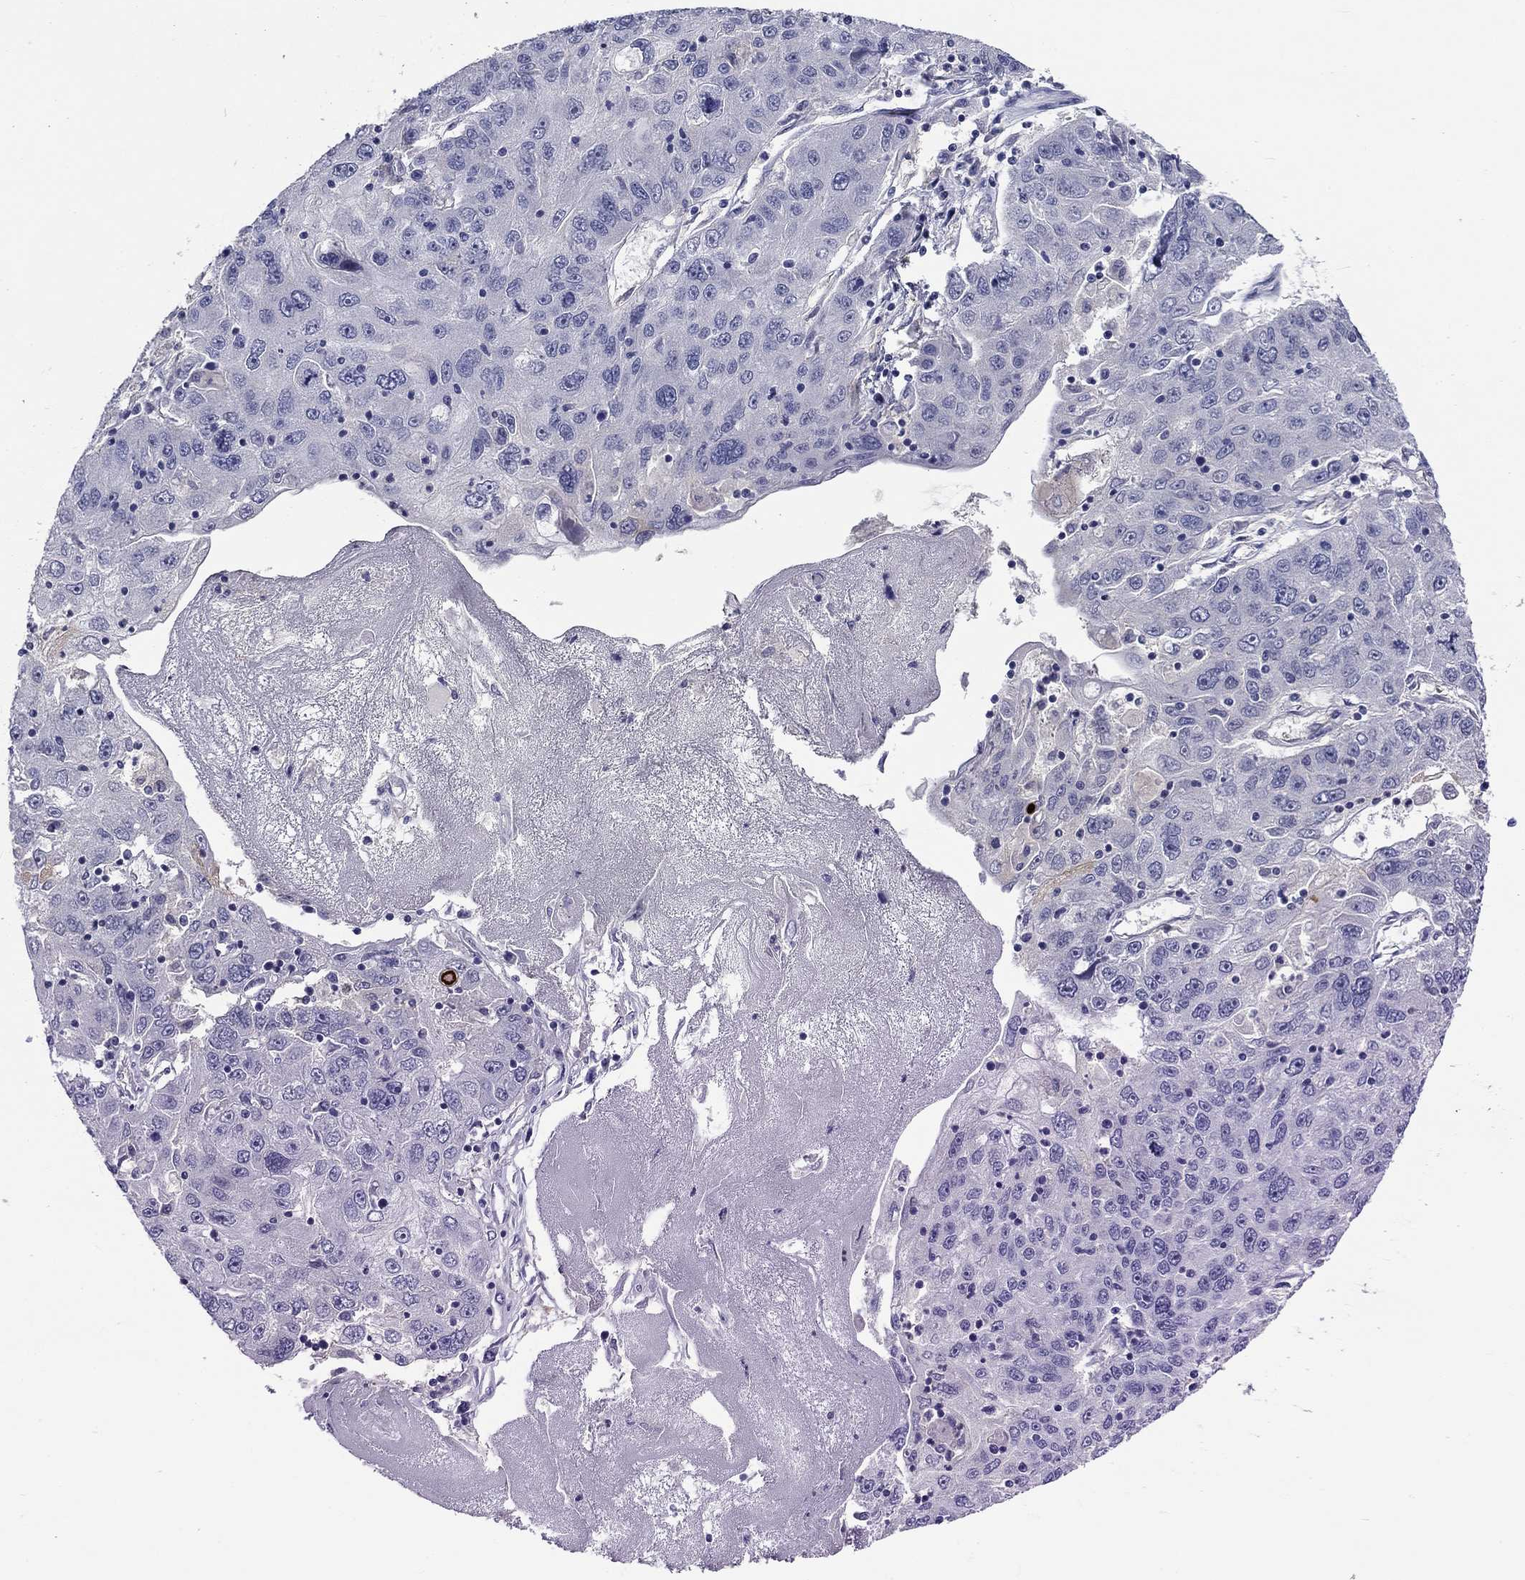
{"staining": {"intensity": "negative", "quantity": "none", "location": "none"}, "tissue": "stomach cancer", "cell_type": "Tumor cells", "image_type": "cancer", "snomed": [{"axis": "morphology", "description": "Adenocarcinoma, NOS"}, {"axis": "topography", "description": "Stomach"}], "caption": "High power microscopy histopathology image of an immunohistochemistry (IHC) histopathology image of stomach adenocarcinoma, revealing no significant positivity in tumor cells.", "gene": "CNDP1", "patient": {"sex": "male", "age": 56}}